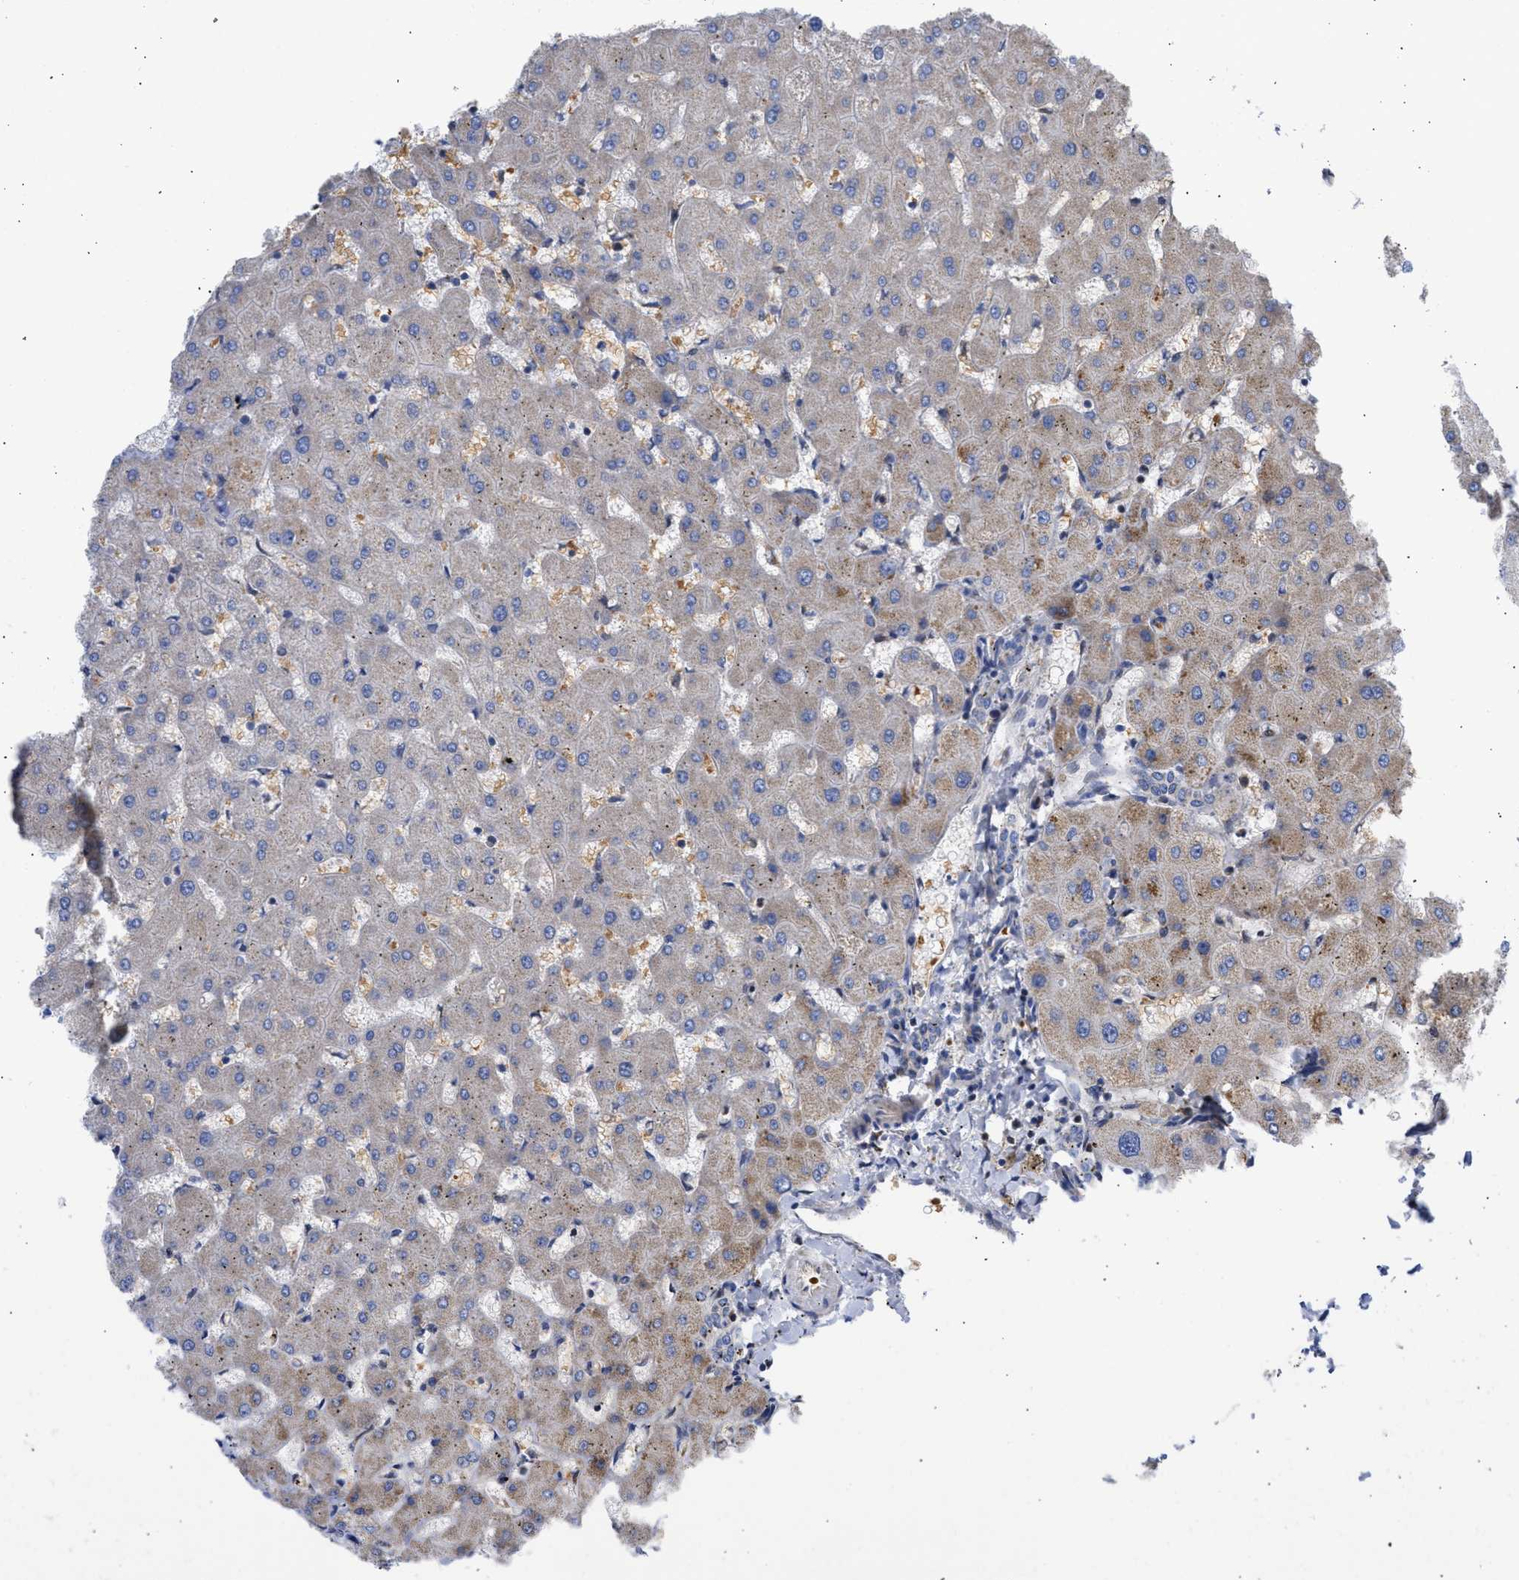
{"staining": {"intensity": "negative", "quantity": "none", "location": "none"}, "tissue": "liver", "cell_type": "Cholangiocytes", "image_type": "normal", "snomed": [{"axis": "morphology", "description": "Normal tissue, NOS"}, {"axis": "topography", "description": "Liver"}], "caption": "This is an IHC micrograph of benign human liver. There is no positivity in cholangiocytes.", "gene": "BTG3", "patient": {"sex": "female", "age": 63}}